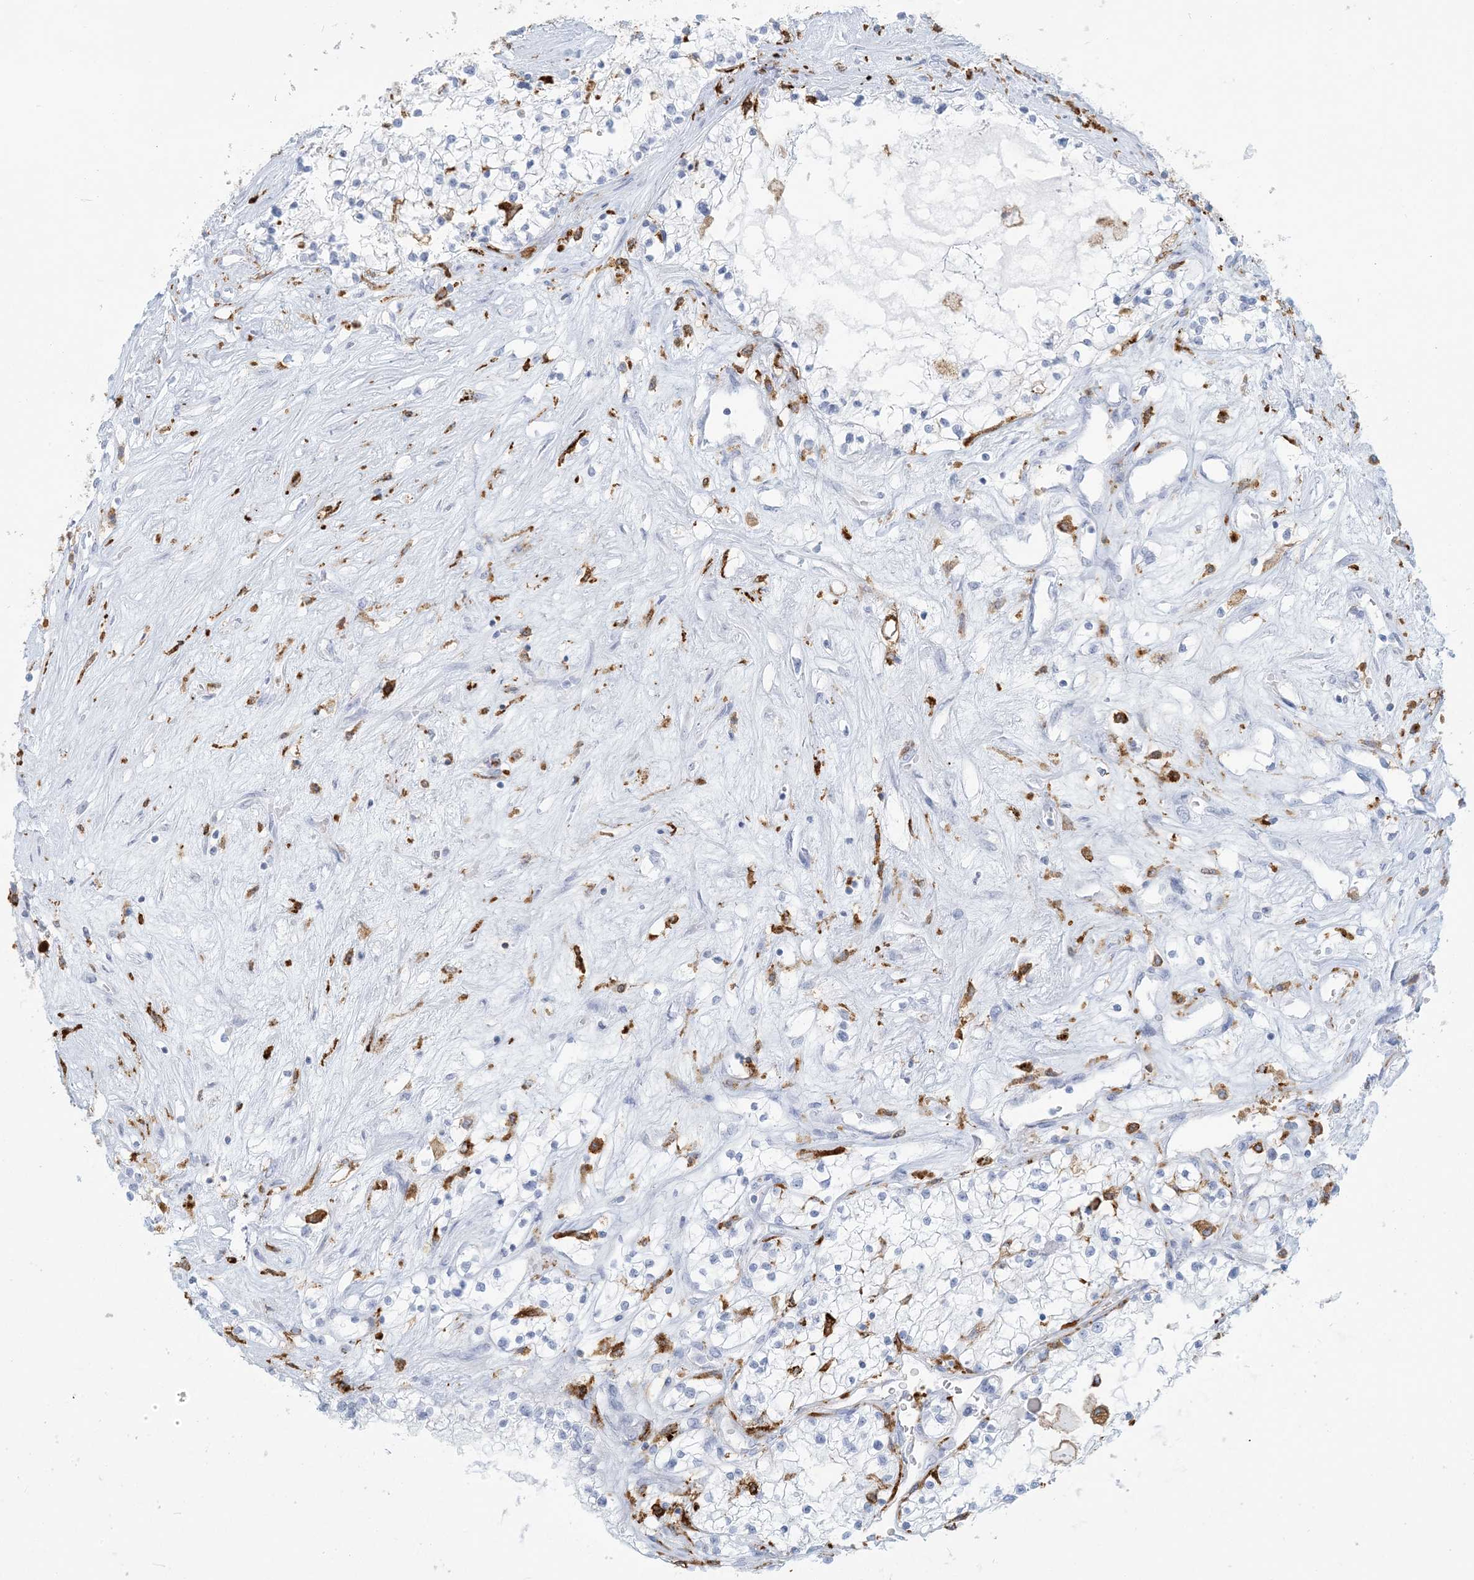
{"staining": {"intensity": "negative", "quantity": "none", "location": "none"}, "tissue": "renal cancer", "cell_type": "Tumor cells", "image_type": "cancer", "snomed": [{"axis": "morphology", "description": "Normal tissue, NOS"}, {"axis": "morphology", "description": "Adenocarcinoma, NOS"}, {"axis": "topography", "description": "Kidney"}], "caption": "DAB (3,3'-diaminobenzidine) immunohistochemical staining of human renal cancer displays no significant staining in tumor cells.", "gene": "HLA-DRB1", "patient": {"sex": "male", "age": 68}}